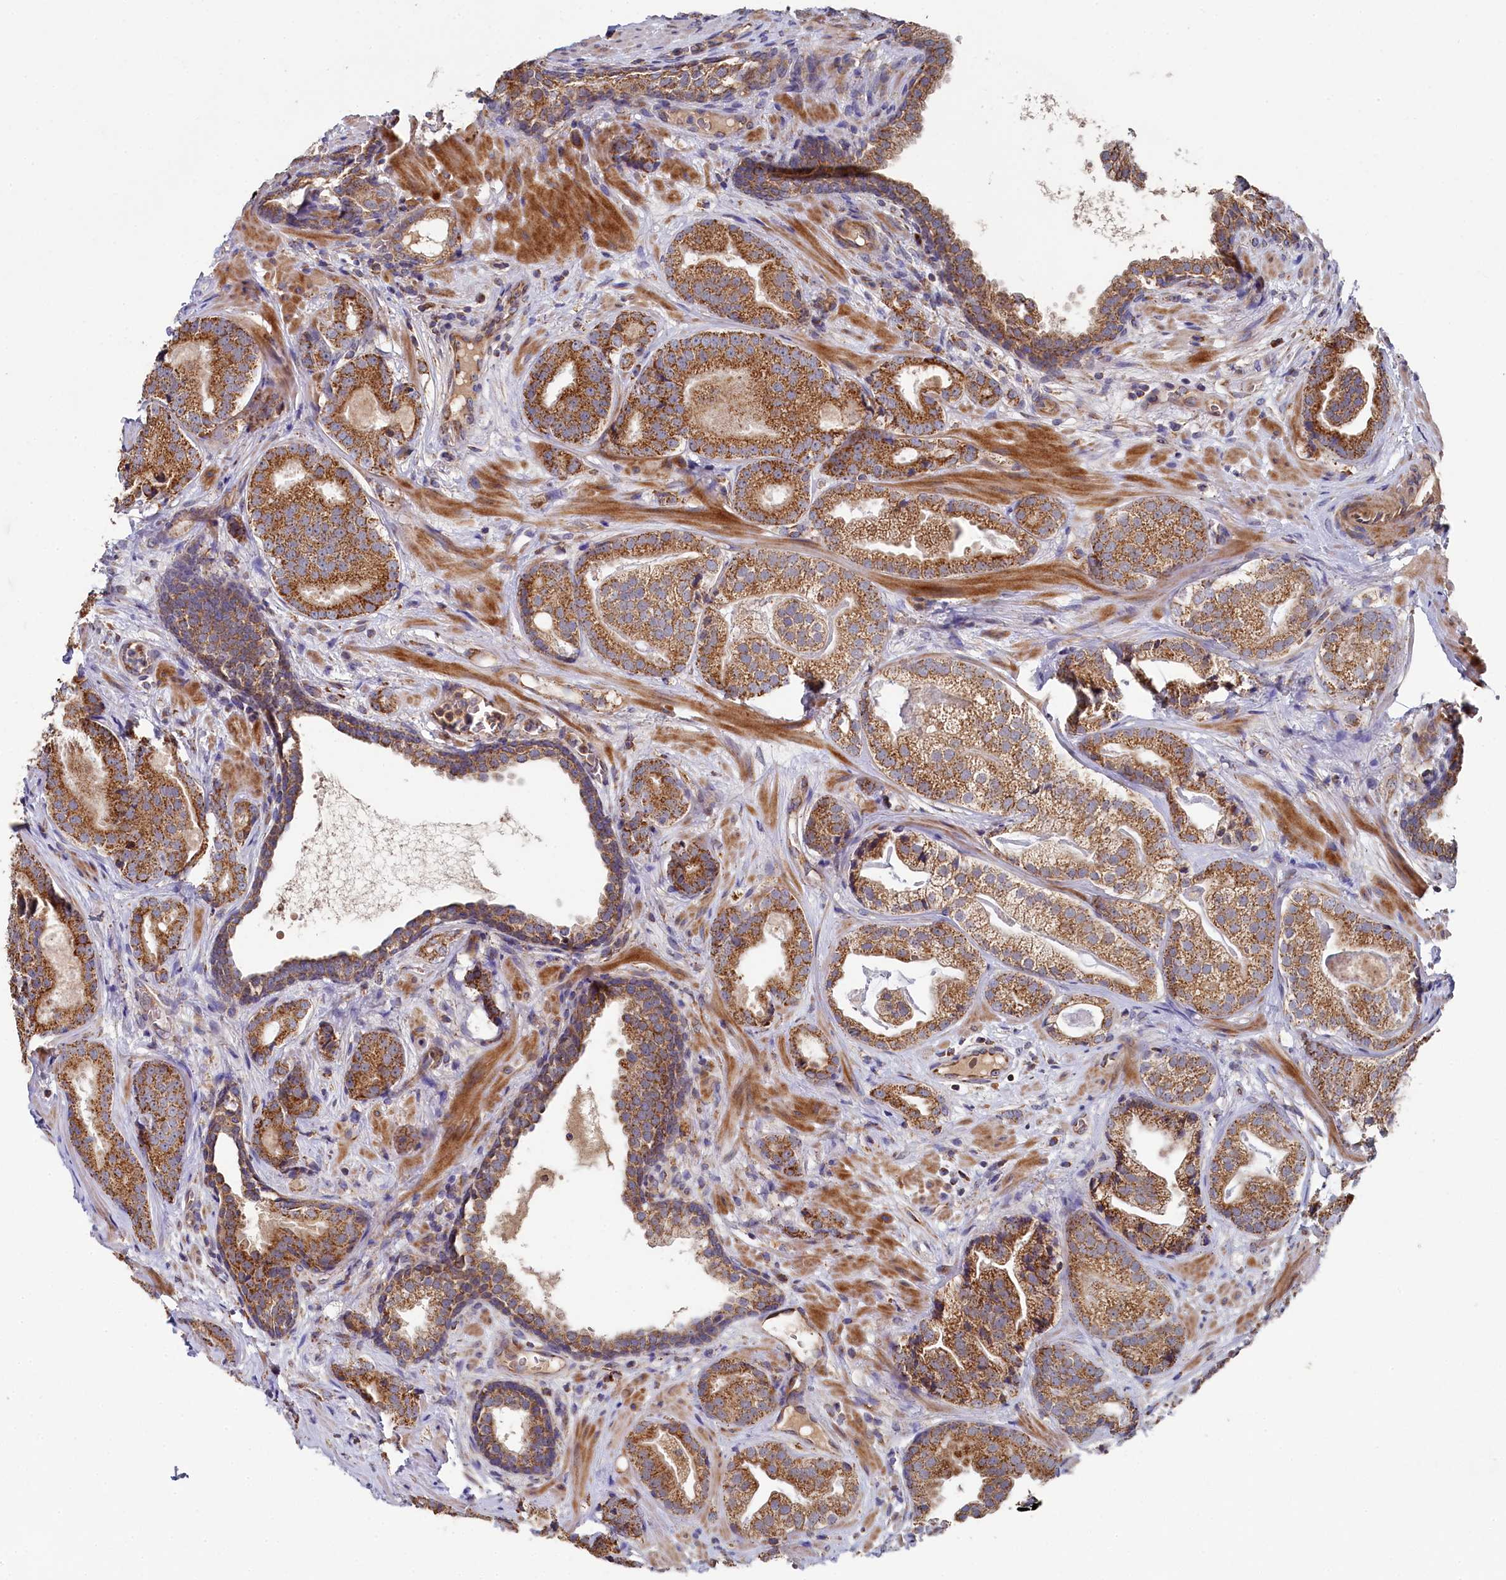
{"staining": {"intensity": "moderate", "quantity": ">75%", "location": "cytoplasmic/membranous"}, "tissue": "prostate cancer", "cell_type": "Tumor cells", "image_type": "cancer", "snomed": [{"axis": "morphology", "description": "Adenocarcinoma, High grade"}, {"axis": "topography", "description": "Prostate"}], "caption": "Brown immunohistochemical staining in prostate cancer reveals moderate cytoplasmic/membranous positivity in approximately >75% of tumor cells.", "gene": "HAUS2", "patient": {"sex": "male", "age": 60}}